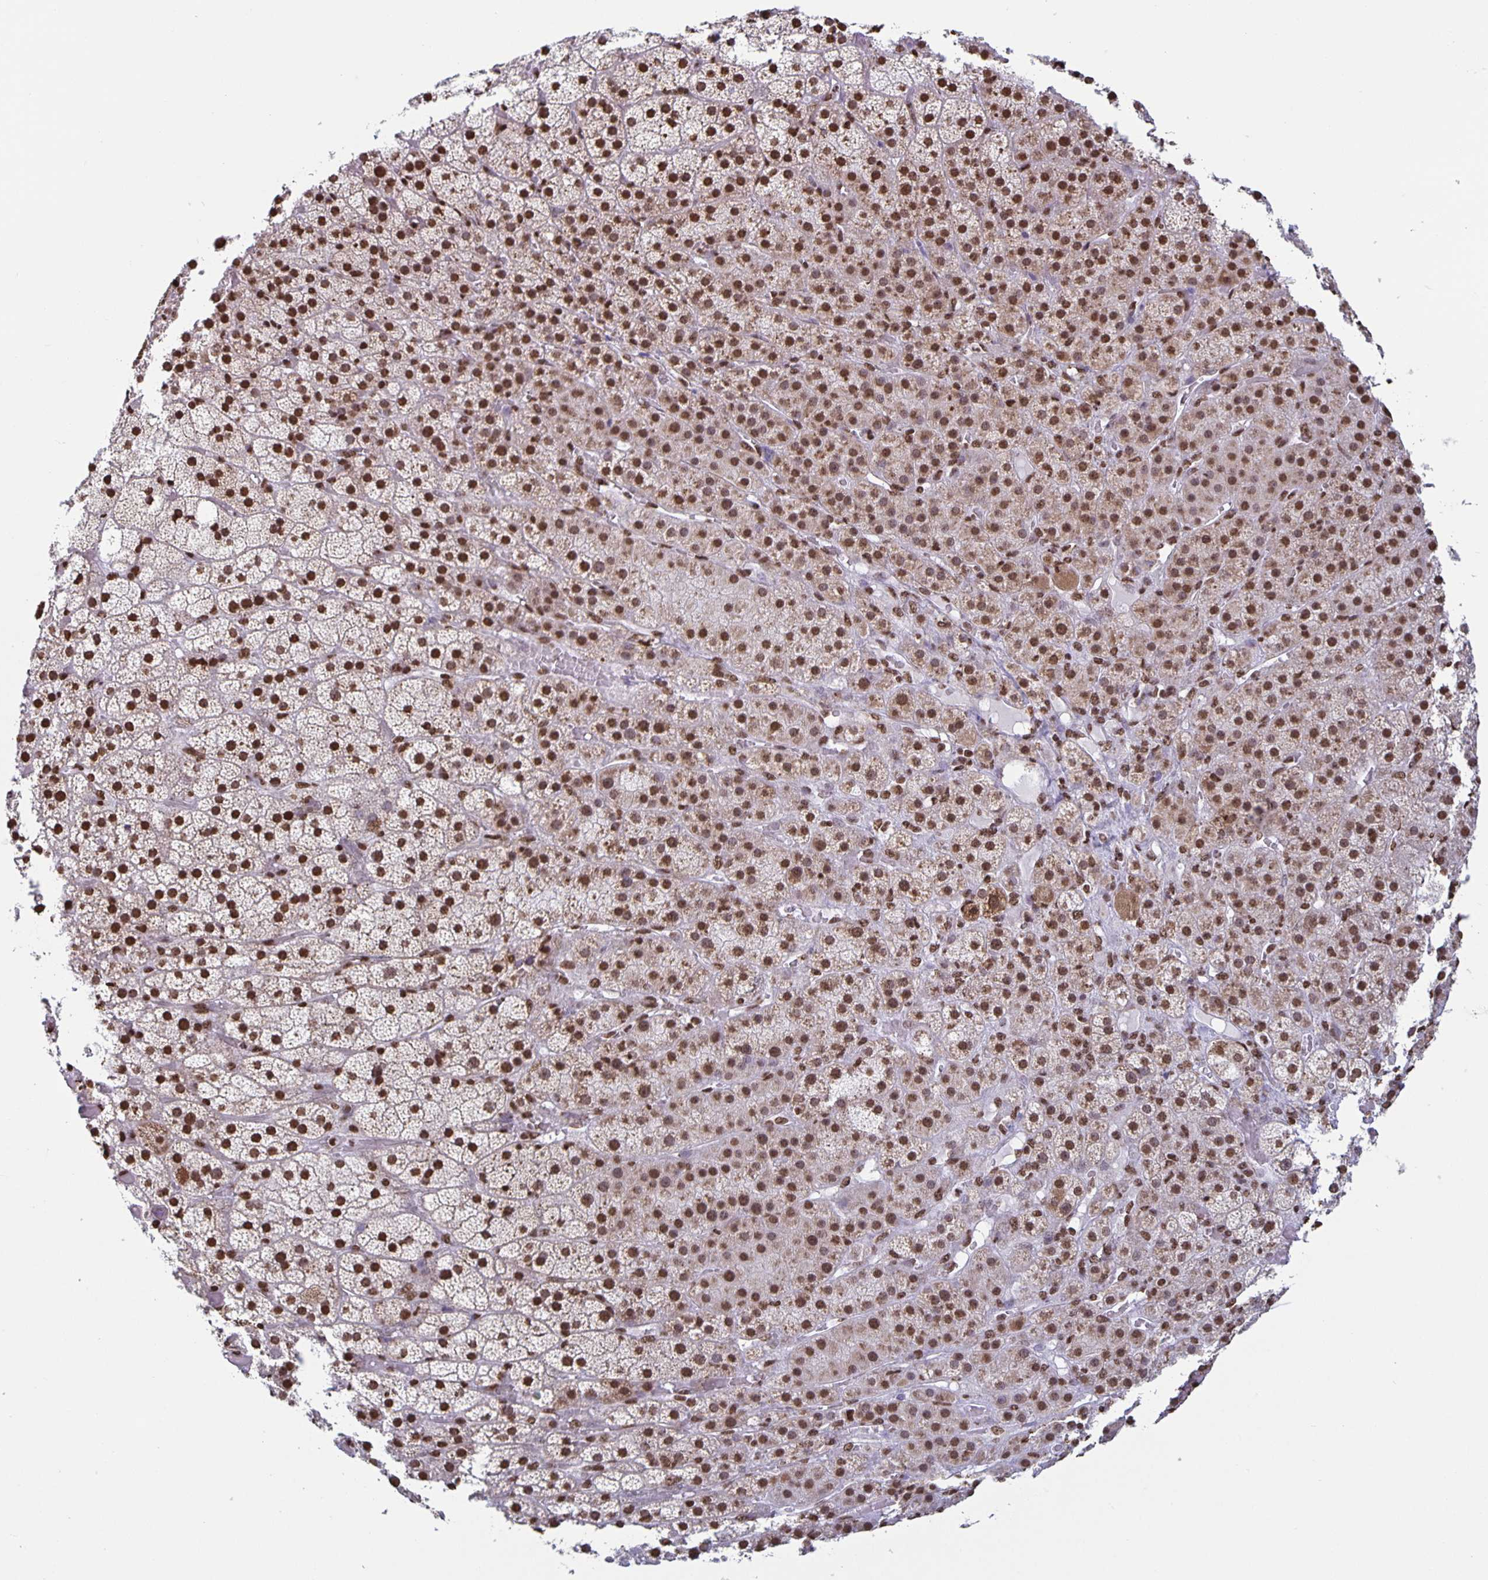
{"staining": {"intensity": "strong", "quantity": ">75%", "location": "nuclear"}, "tissue": "adrenal gland", "cell_type": "Glandular cells", "image_type": "normal", "snomed": [{"axis": "morphology", "description": "Normal tissue, NOS"}, {"axis": "topography", "description": "Adrenal gland"}], "caption": "Protein staining shows strong nuclear positivity in approximately >75% of glandular cells in normal adrenal gland.", "gene": "DUT", "patient": {"sex": "male", "age": 57}}